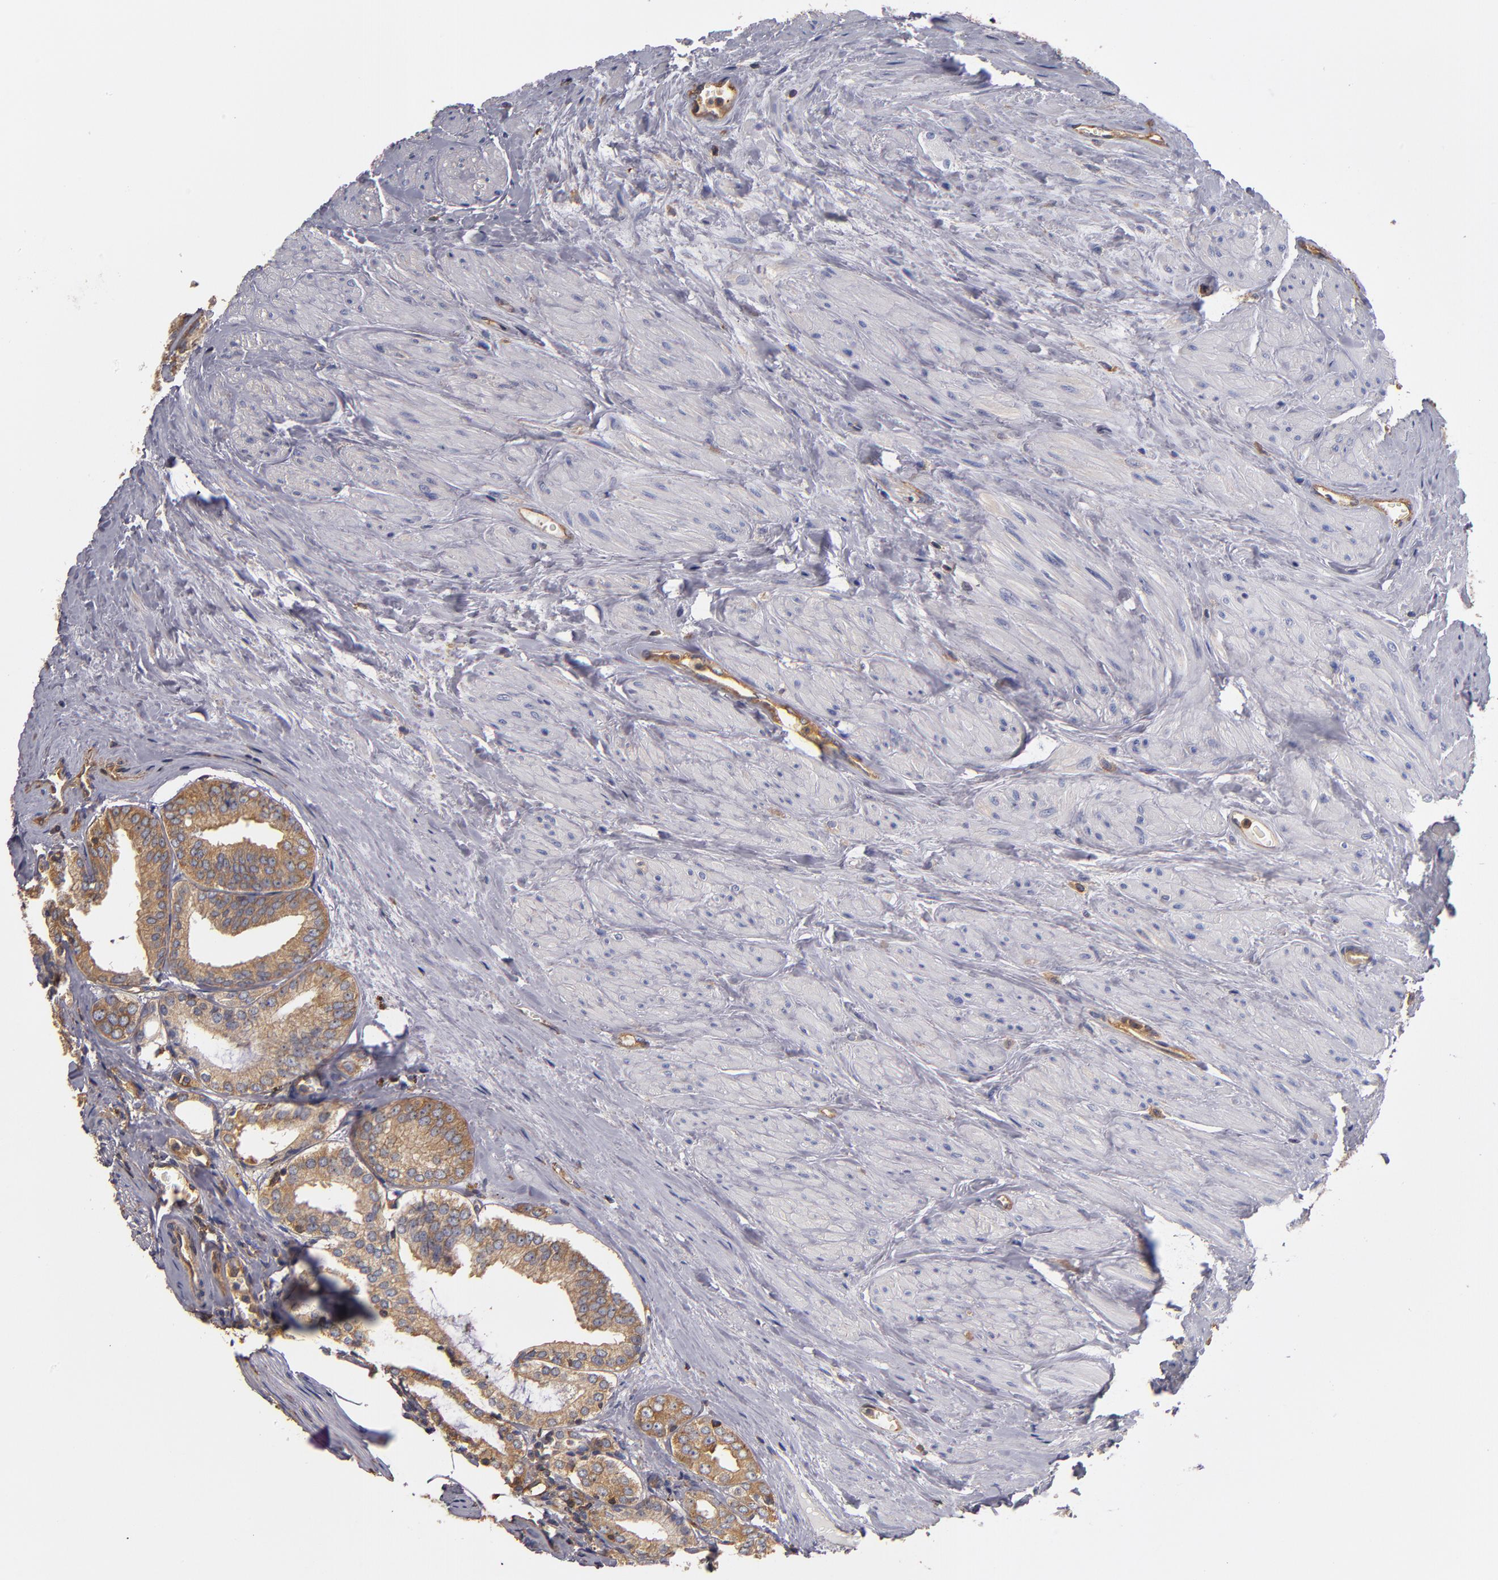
{"staining": {"intensity": "weak", "quantity": ">75%", "location": "cytoplasmic/membranous"}, "tissue": "prostate cancer", "cell_type": "Tumor cells", "image_type": "cancer", "snomed": [{"axis": "morphology", "description": "Adenocarcinoma, Medium grade"}, {"axis": "topography", "description": "Prostate"}], "caption": "Medium-grade adenocarcinoma (prostate) was stained to show a protein in brown. There is low levels of weak cytoplasmic/membranous staining in approximately >75% of tumor cells.", "gene": "ESYT2", "patient": {"sex": "male", "age": 79}}